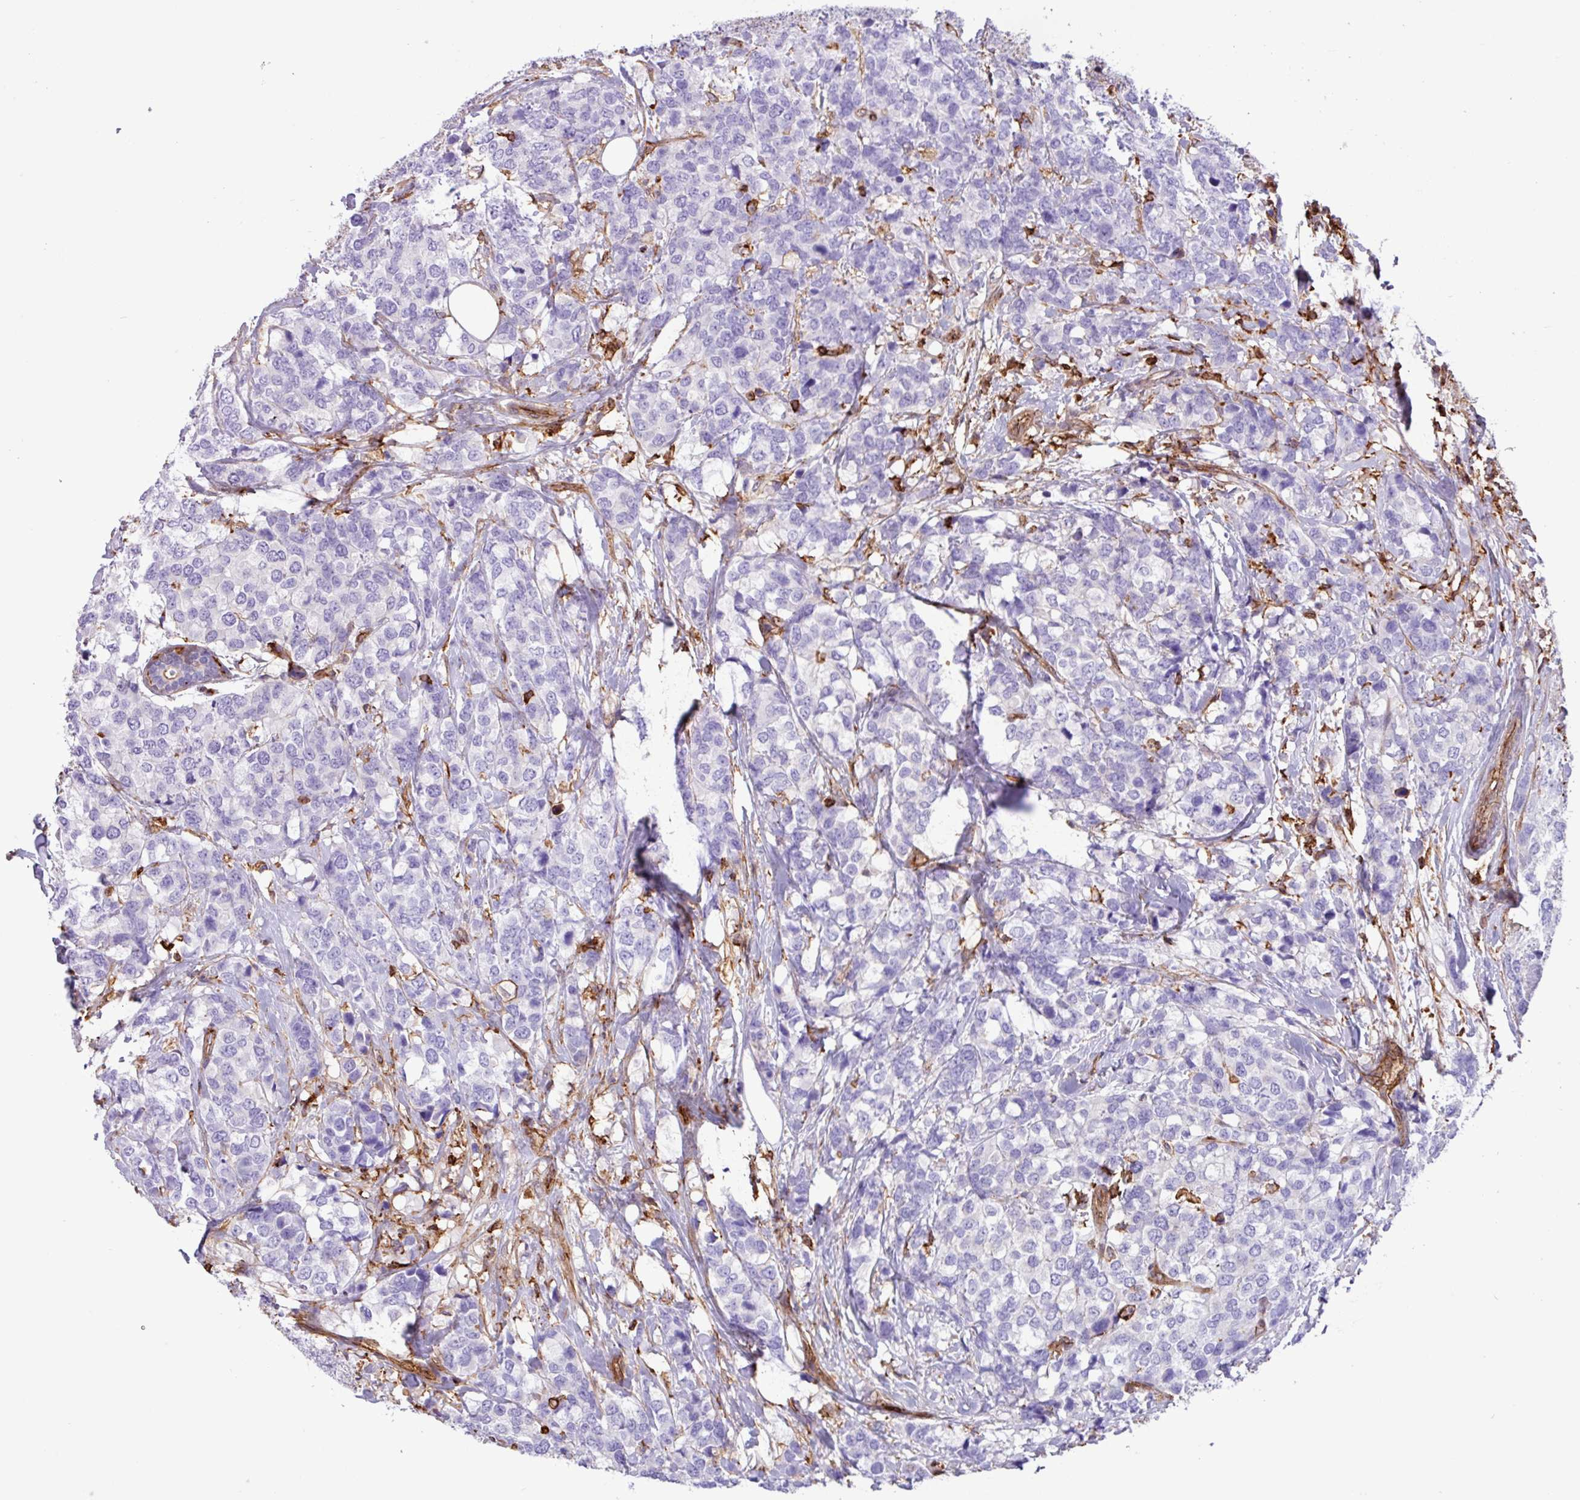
{"staining": {"intensity": "negative", "quantity": "none", "location": "none"}, "tissue": "breast cancer", "cell_type": "Tumor cells", "image_type": "cancer", "snomed": [{"axis": "morphology", "description": "Lobular carcinoma"}, {"axis": "topography", "description": "Breast"}], "caption": "This is an IHC micrograph of breast cancer. There is no positivity in tumor cells.", "gene": "PPP1R18", "patient": {"sex": "female", "age": 59}}